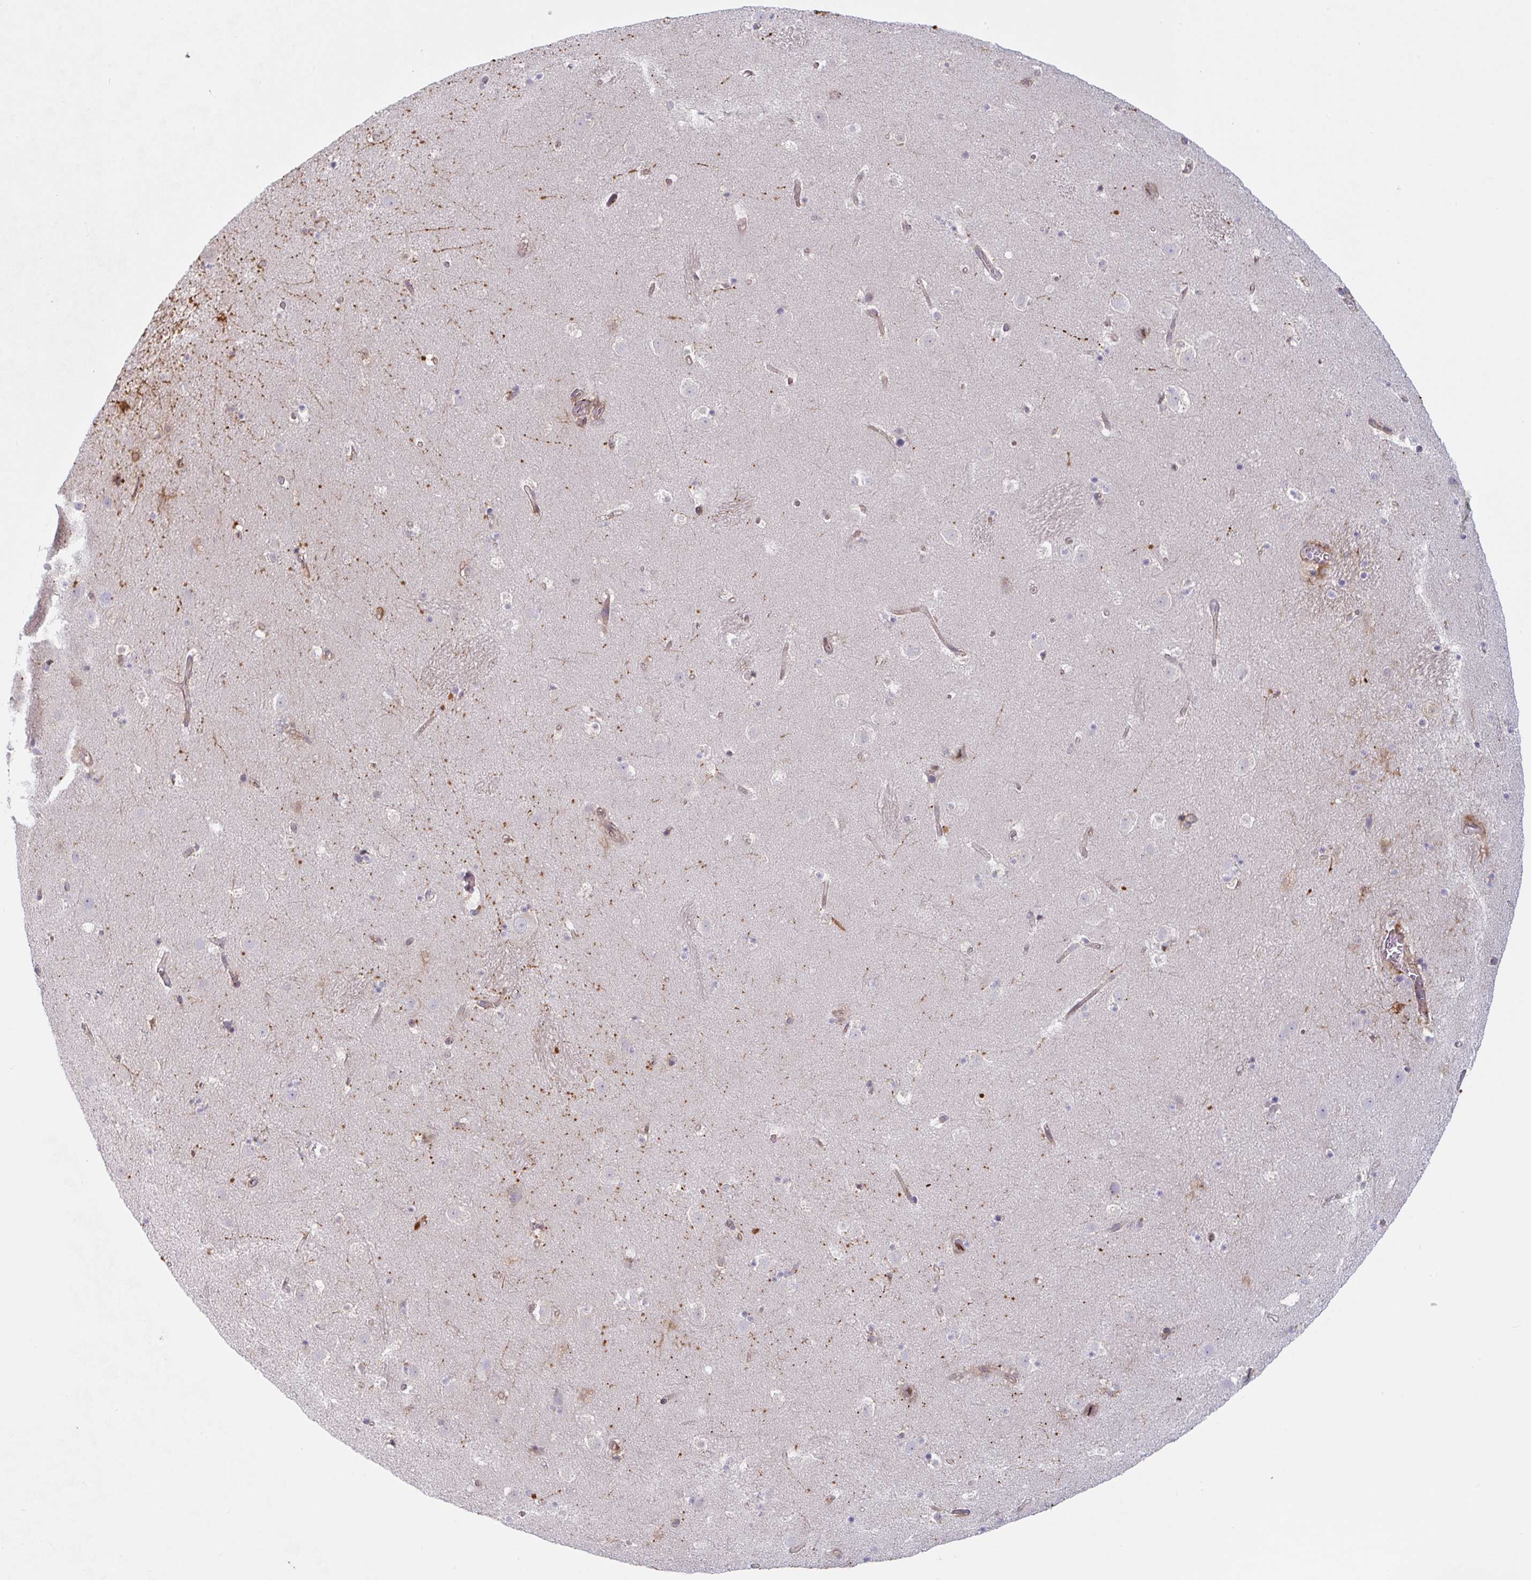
{"staining": {"intensity": "weak", "quantity": "<25%", "location": "cytoplasmic/membranous"}, "tissue": "caudate", "cell_type": "Glial cells", "image_type": "normal", "snomed": [{"axis": "morphology", "description": "Normal tissue, NOS"}, {"axis": "topography", "description": "Lateral ventricle wall"}], "caption": "A high-resolution micrograph shows immunohistochemistry (IHC) staining of unremarkable caudate, which displays no significant staining in glial cells.", "gene": "RIT1", "patient": {"sex": "male", "age": 37}}